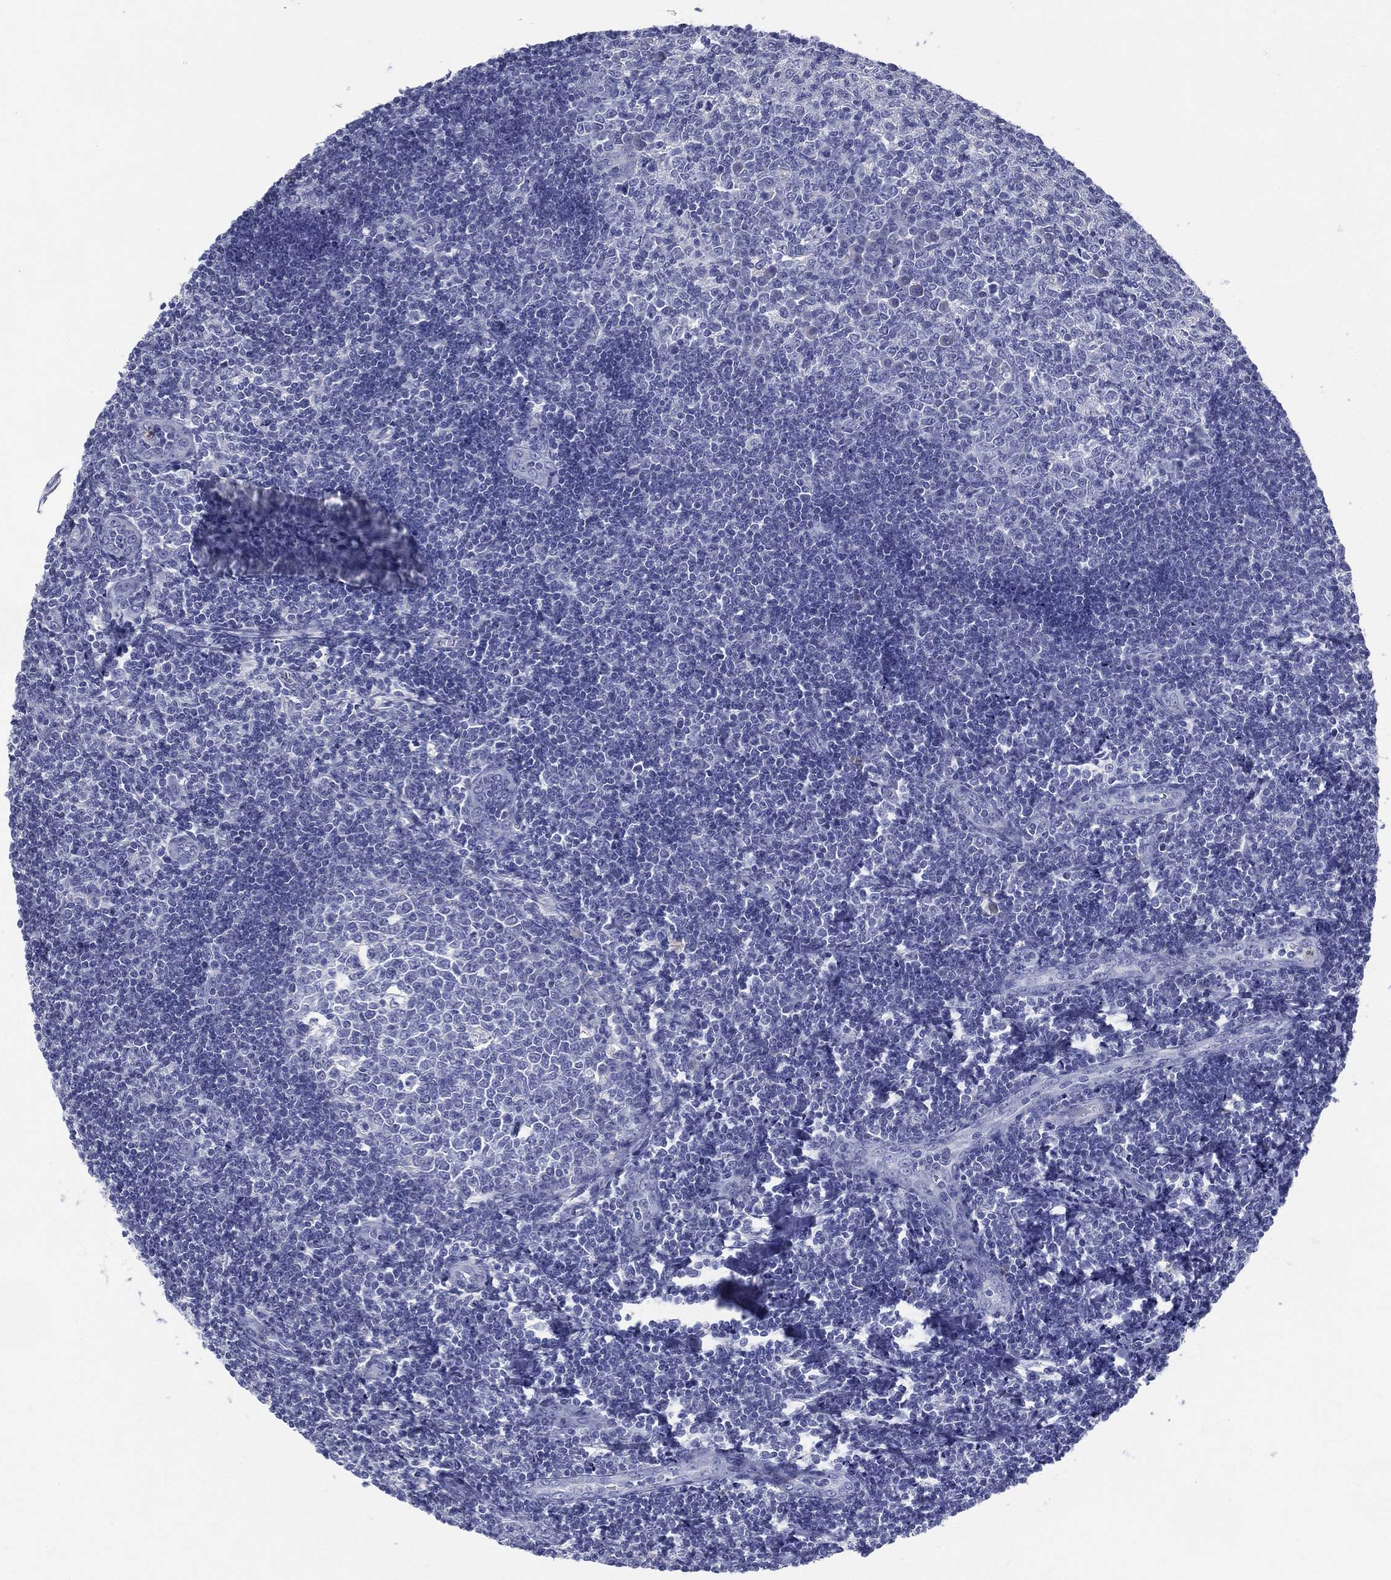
{"staining": {"intensity": "negative", "quantity": "none", "location": "none"}, "tissue": "tonsil", "cell_type": "Germinal center cells", "image_type": "normal", "snomed": [{"axis": "morphology", "description": "Normal tissue, NOS"}, {"axis": "topography", "description": "Tonsil"}], "caption": "IHC photomicrograph of normal tonsil: human tonsil stained with DAB displays no significant protein staining in germinal center cells. The staining is performed using DAB (3,3'-diaminobenzidine) brown chromogen with nuclei counter-stained in using hematoxylin.", "gene": "DEFB121", "patient": {"sex": "female", "age": 12}}